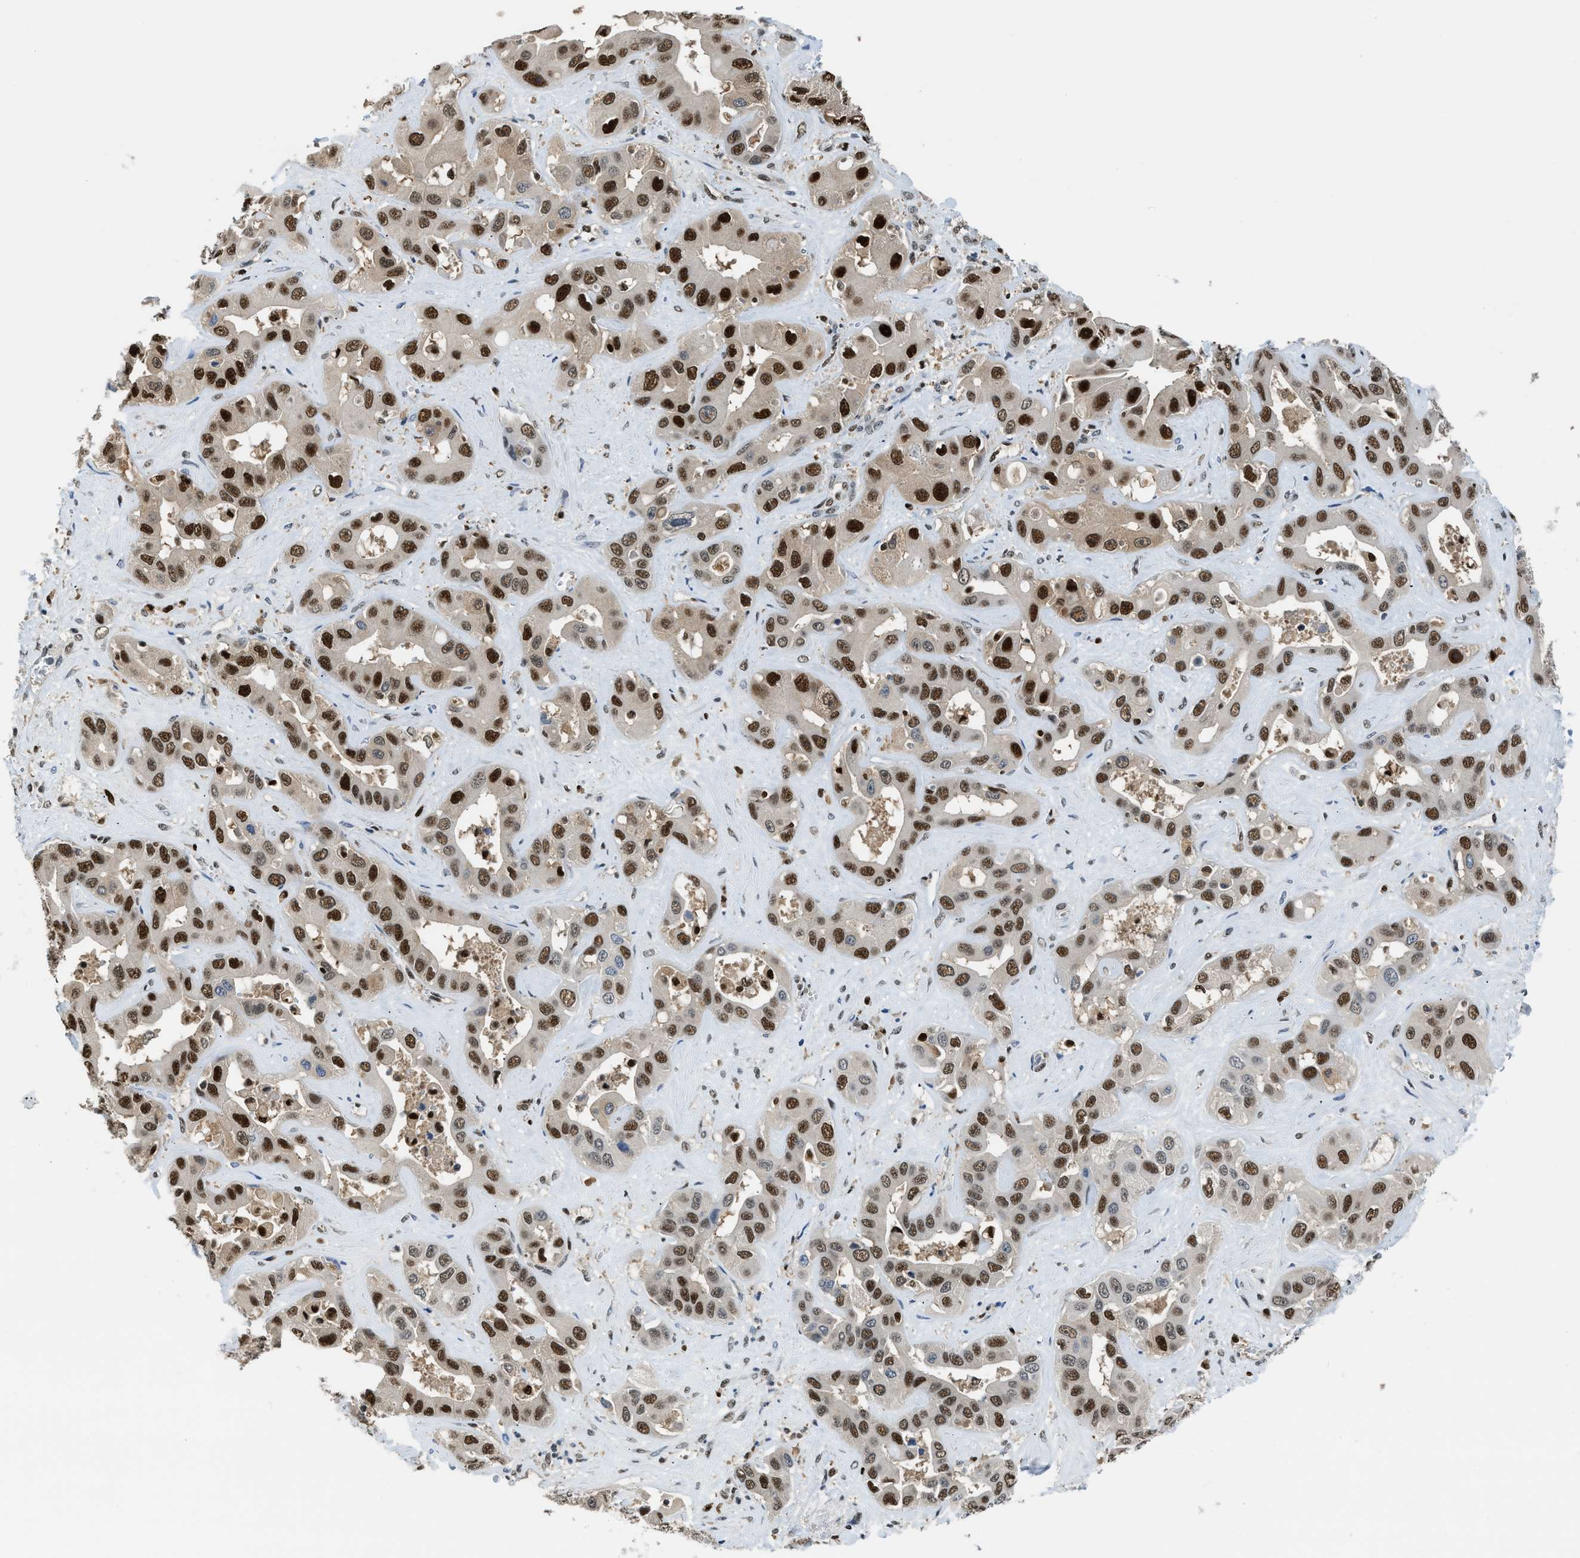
{"staining": {"intensity": "strong", "quantity": ">75%", "location": "nuclear"}, "tissue": "liver cancer", "cell_type": "Tumor cells", "image_type": "cancer", "snomed": [{"axis": "morphology", "description": "Cholangiocarcinoma"}, {"axis": "topography", "description": "Liver"}], "caption": "Protein expression analysis of liver cancer demonstrates strong nuclear expression in approximately >75% of tumor cells.", "gene": "ALX1", "patient": {"sex": "female", "age": 52}}